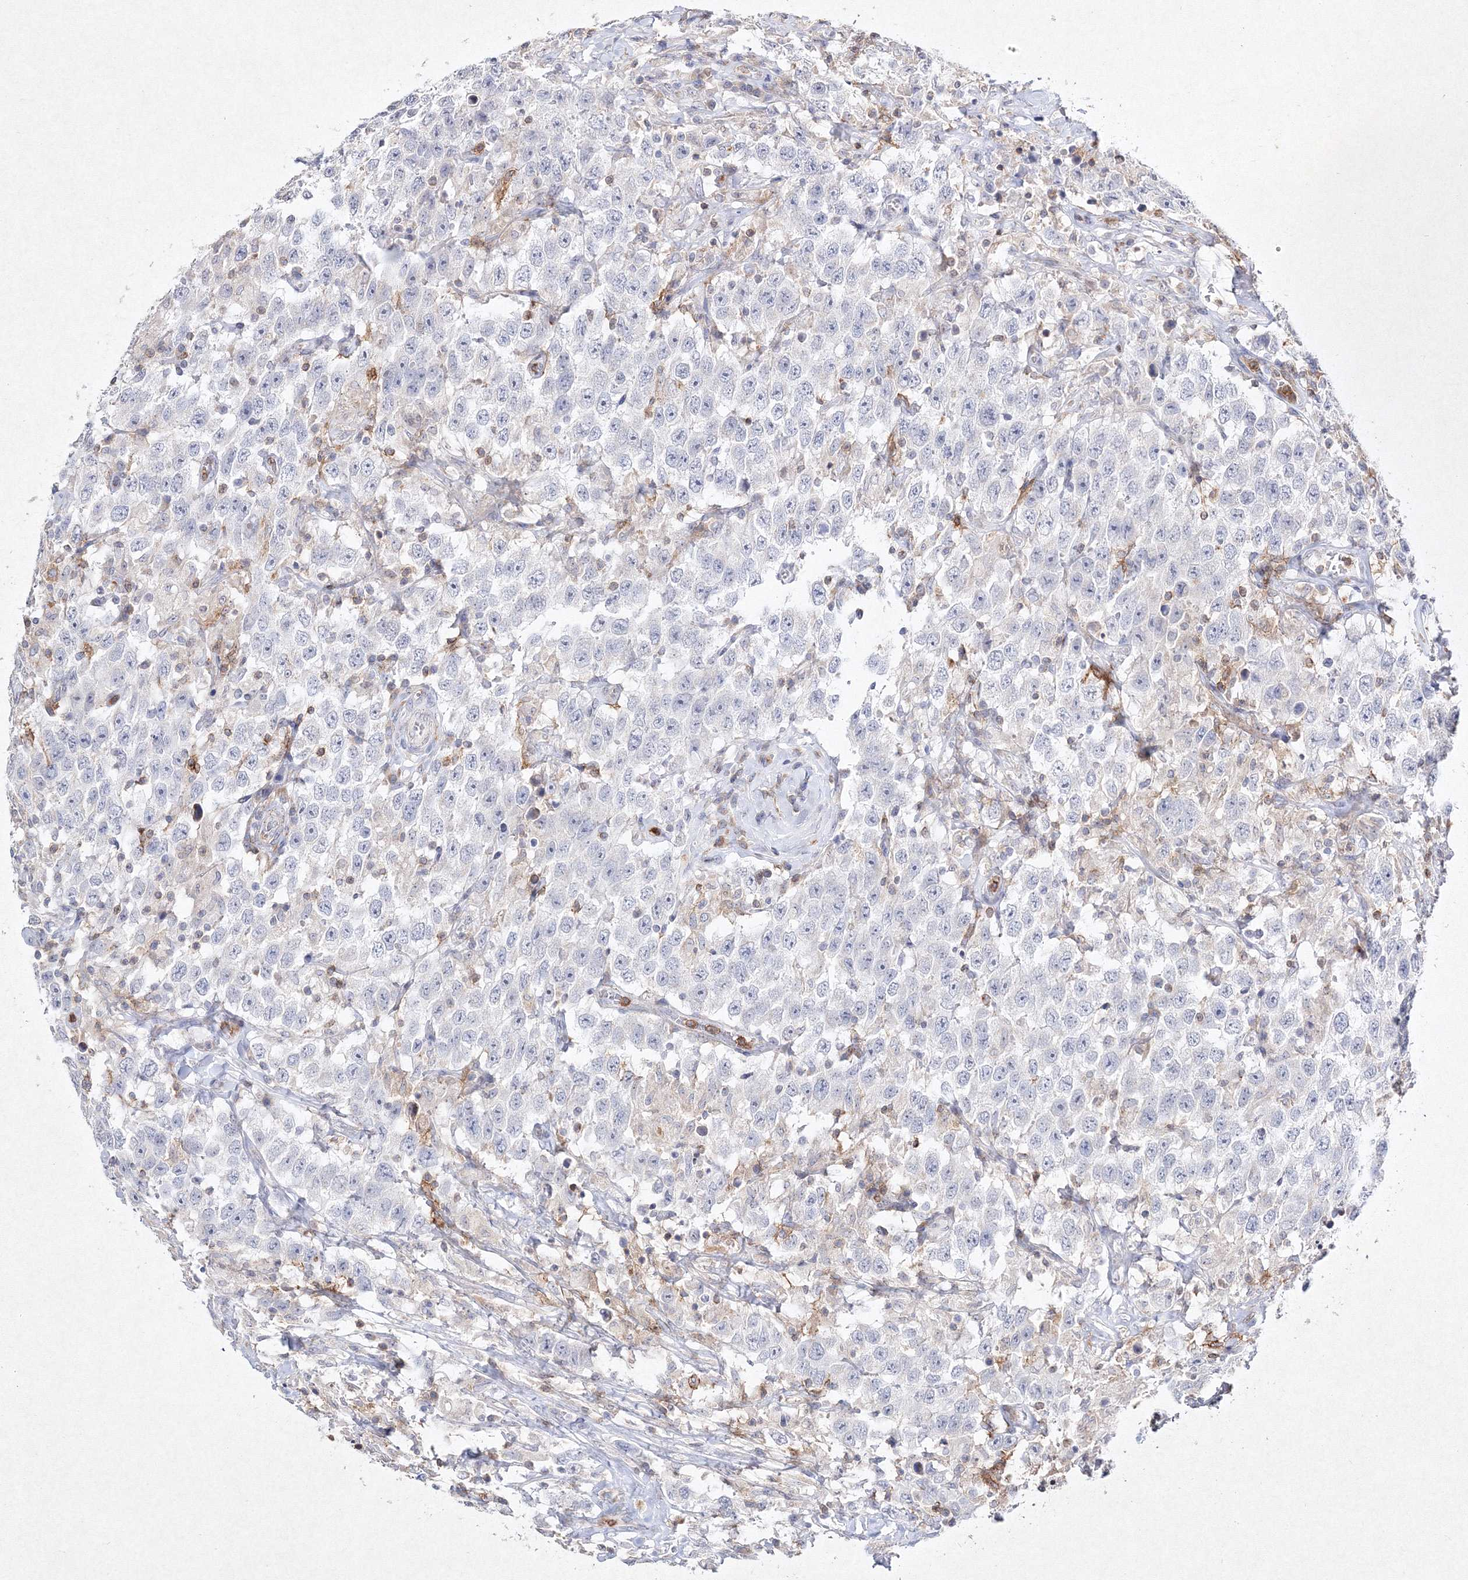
{"staining": {"intensity": "negative", "quantity": "none", "location": "none"}, "tissue": "testis cancer", "cell_type": "Tumor cells", "image_type": "cancer", "snomed": [{"axis": "morphology", "description": "Seminoma, NOS"}, {"axis": "topography", "description": "Testis"}], "caption": "Tumor cells show no significant positivity in seminoma (testis).", "gene": "HCST", "patient": {"sex": "male", "age": 41}}